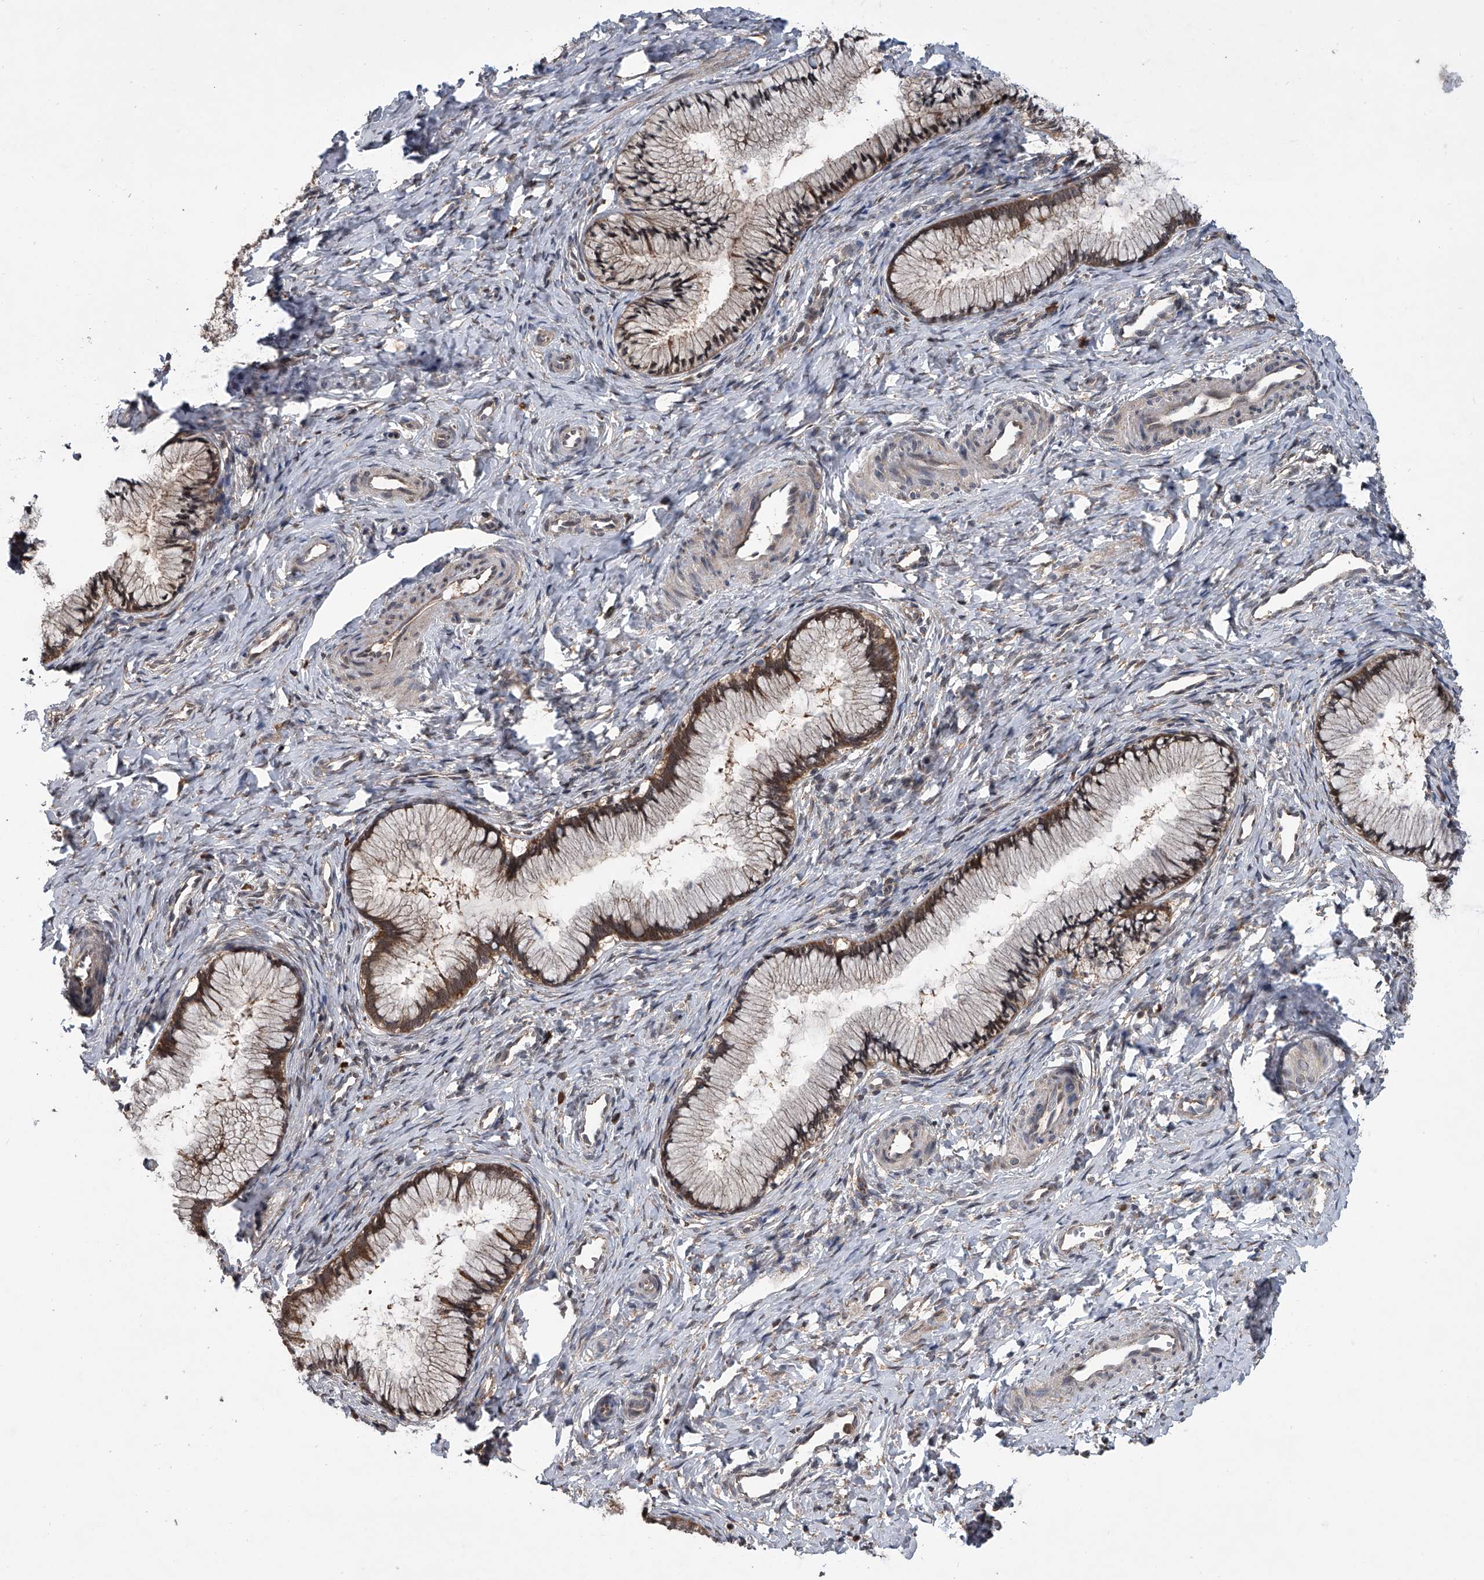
{"staining": {"intensity": "moderate", "quantity": ">75%", "location": "cytoplasmic/membranous"}, "tissue": "cervix", "cell_type": "Glandular cells", "image_type": "normal", "snomed": [{"axis": "morphology", "description": "Normal tissue, NOS"}, {"axis": "topography", "description": "Cervix"}], "caption": "Immunohistochemical staining of benign human cervix shows medium levels of moderate cytoplasmic/membranous positivity in approximately >75% of glandular cells.", "gene": "GEMIN8", "patient": {"sex": "female", "age": 27}}